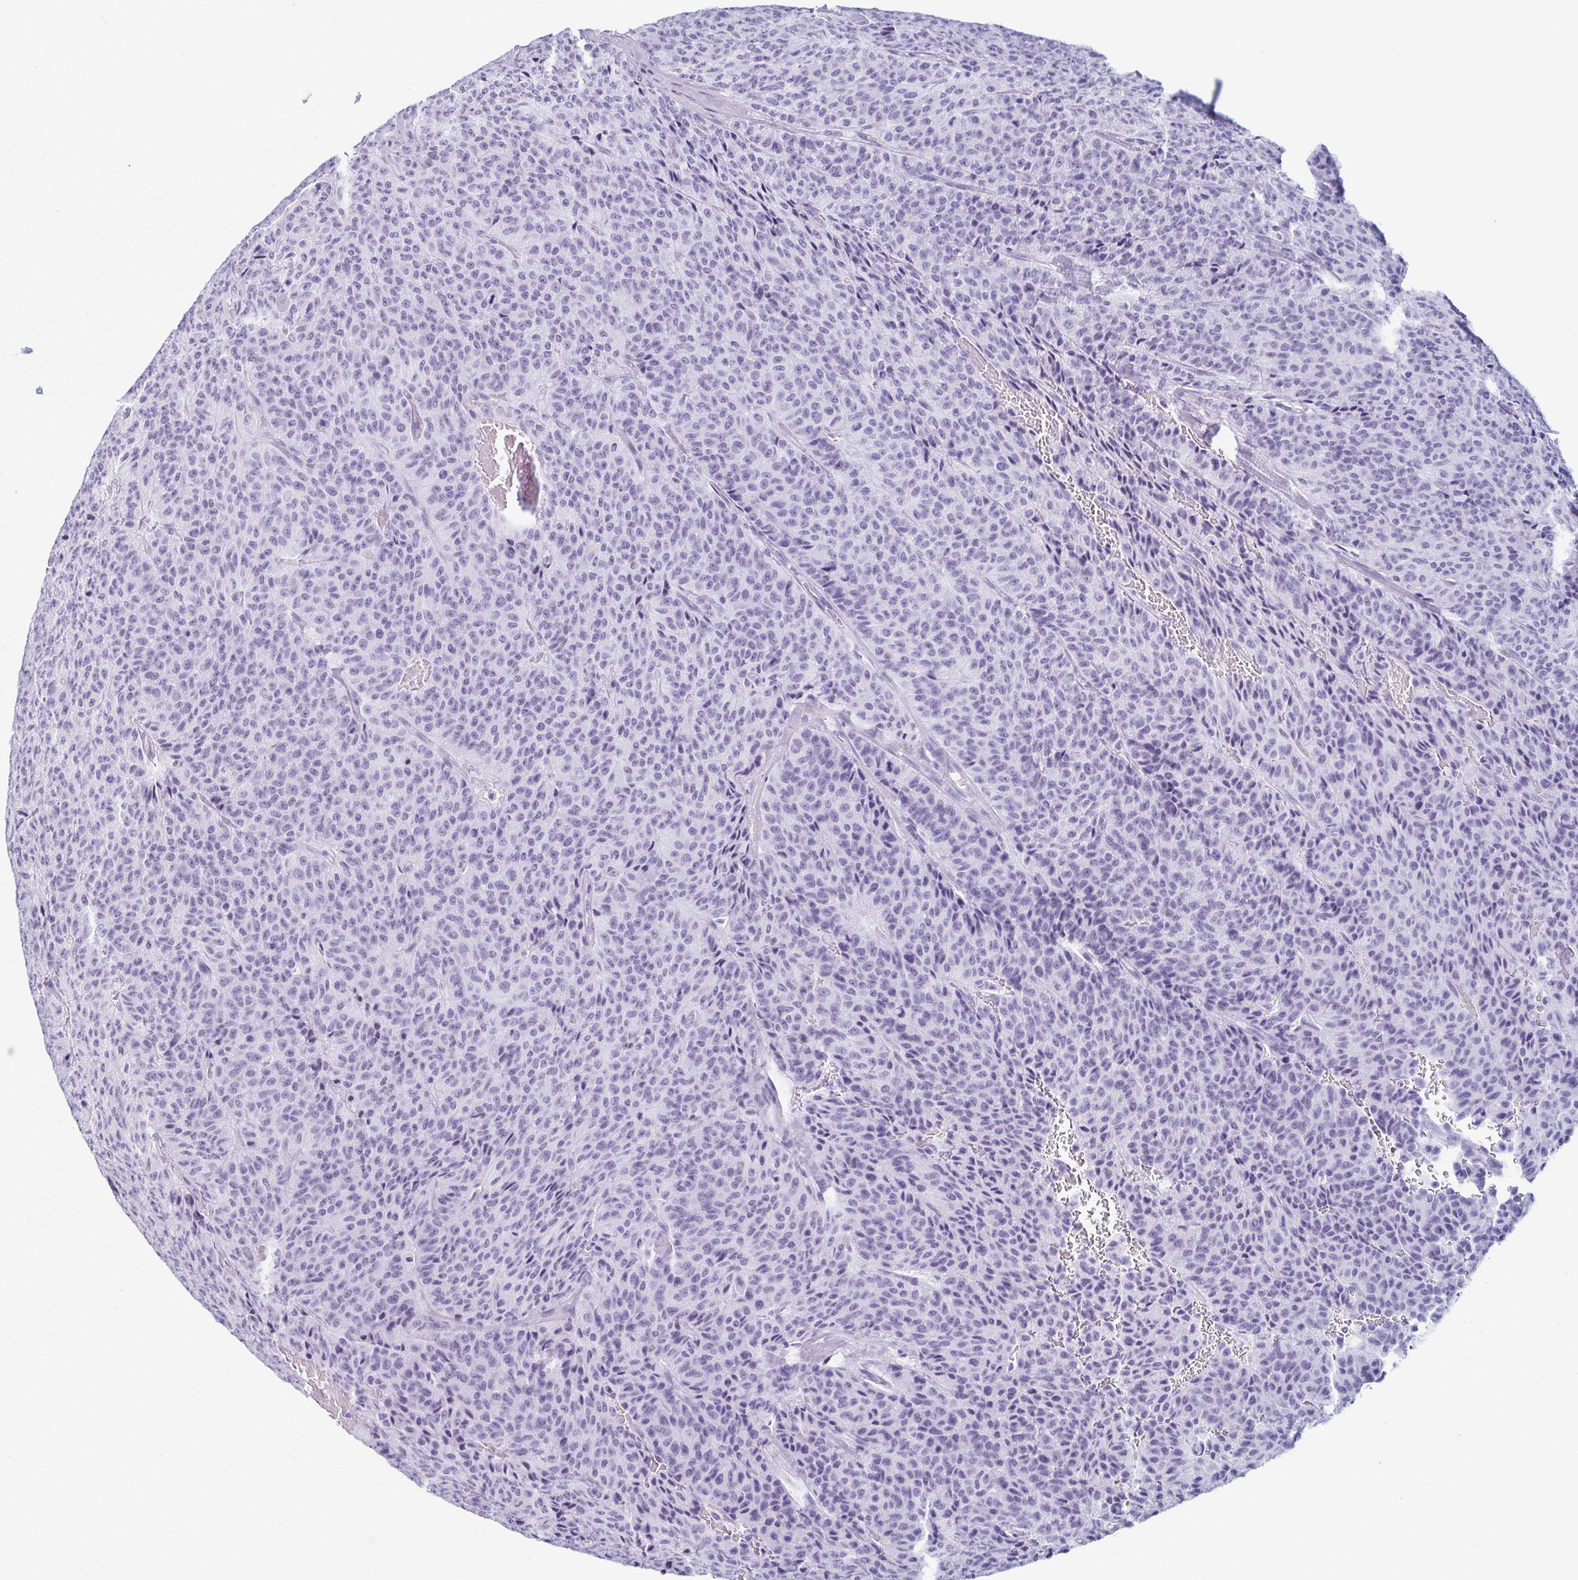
{"staining": {"intensity": "negative", "quantity": "none", "location": "none"}, "tissue": "carcinoid", "cell_type": "Tumor cells", "image_type": "cancer", "snomed": [{"axis": "morphology", "description": "Carcinoid, malignant, NOS"}, {"axis": "topography", "description": "Lung"}], "caption": "A micrograph of carcinoid (malignant) stained for a protein exhibits no brown staining in tumor cells.", "gene": "ENKUR", "patient": {"sex": "male", "age": 71}}